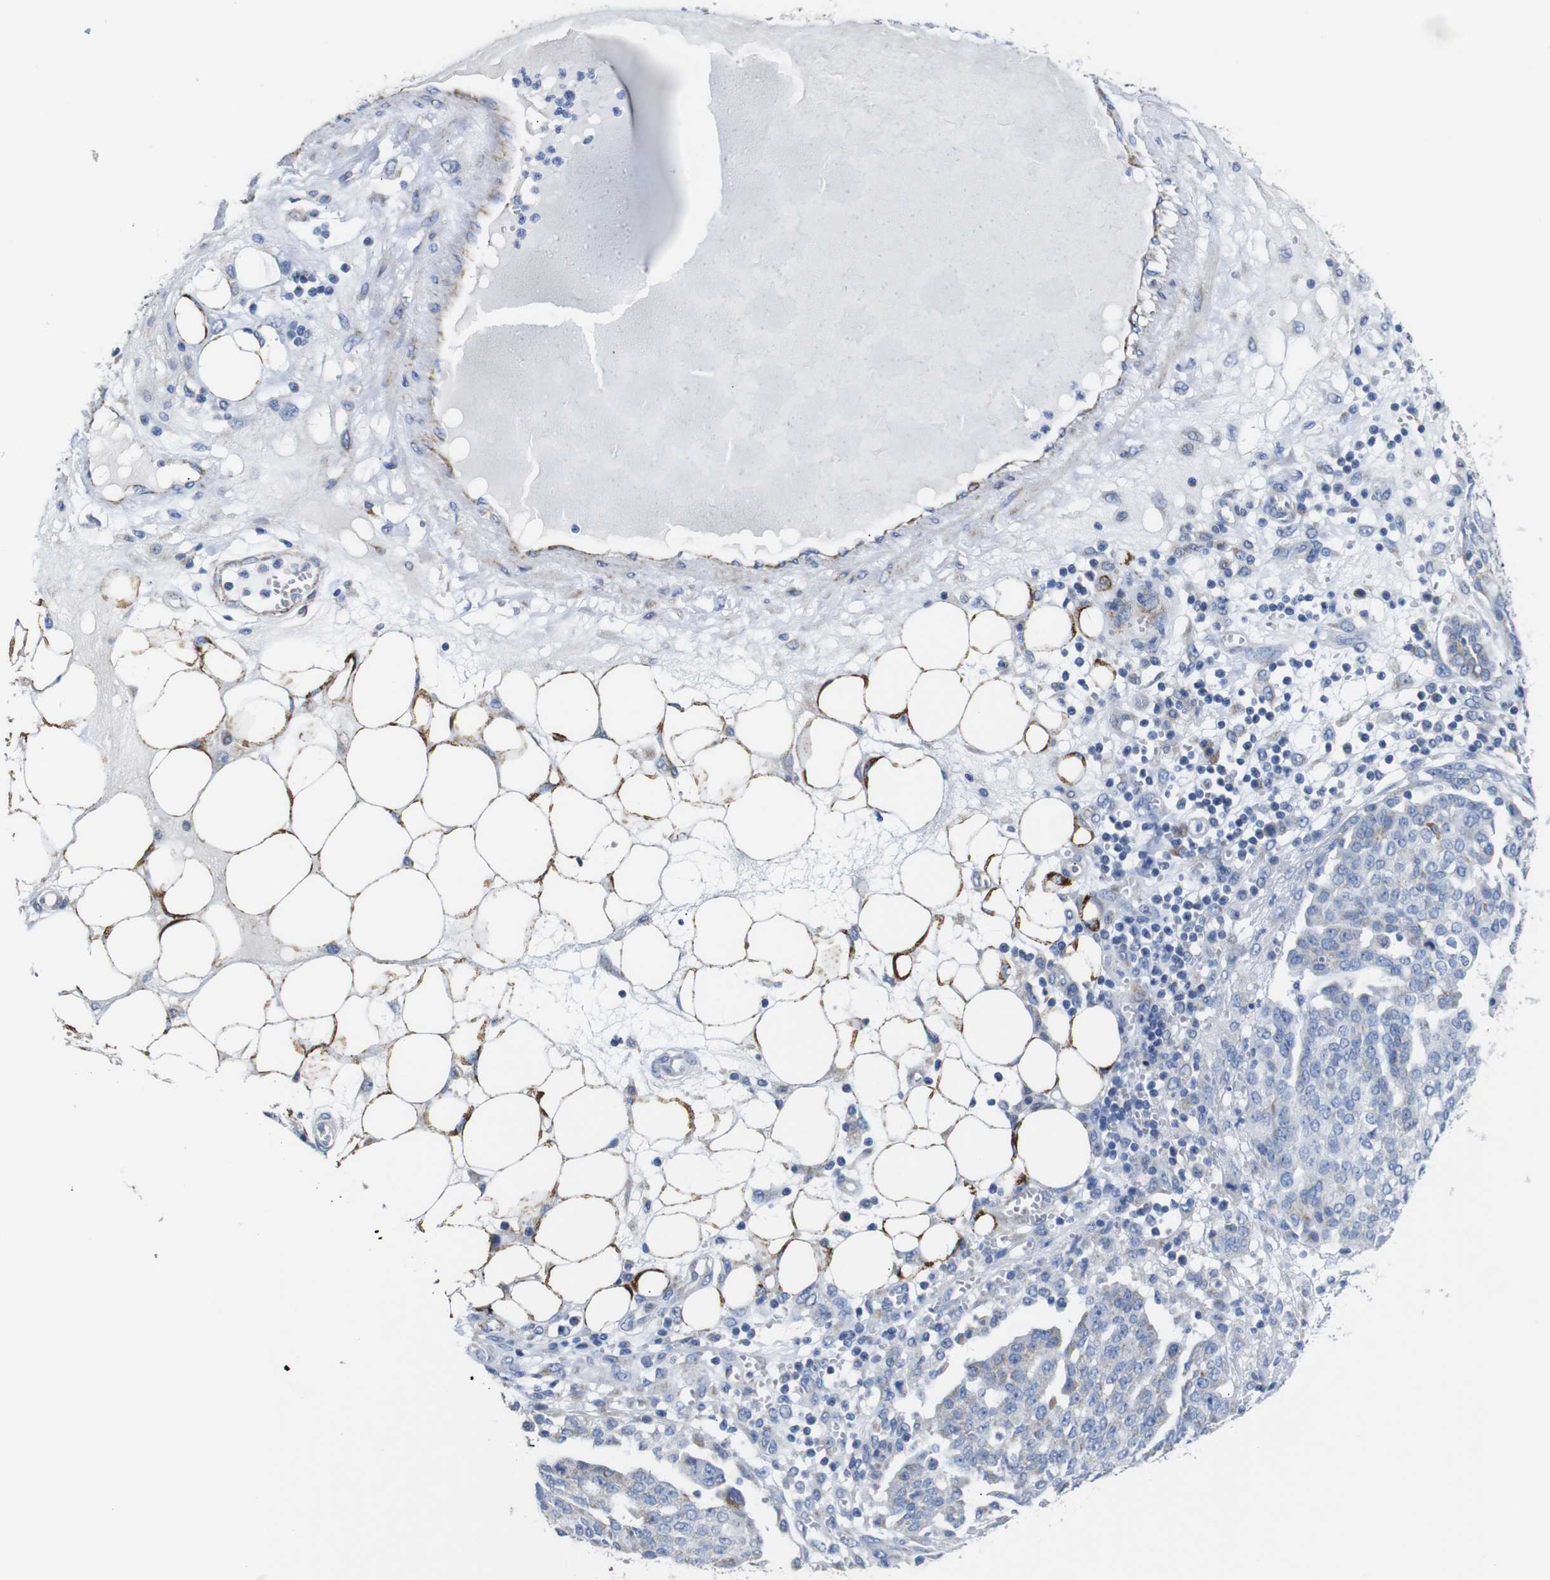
{"staining": {"intensity": "negative", "quantity": "none", "location": "none"}, "tissue": "ovarian cancer", "cell_type": "Tumor cells", "image_type": "cancer", "snomed": [{"axis": "morphology", "description": "Cystadenocarcinoma, serous, NOS"}, {"axis": "topography", "description": "Soft tissue"}, {"axis": "topography", "description": "Ovary"}], "caption": "DAB (3,3'-diaminobenzidine) immunohistochemical staining of human ovarian serous cystadenocarcinoma demonstrates no significant positivity in tumor cells.", "gene": "MAOA", "patient": {"sex": "female", "age": 57}}